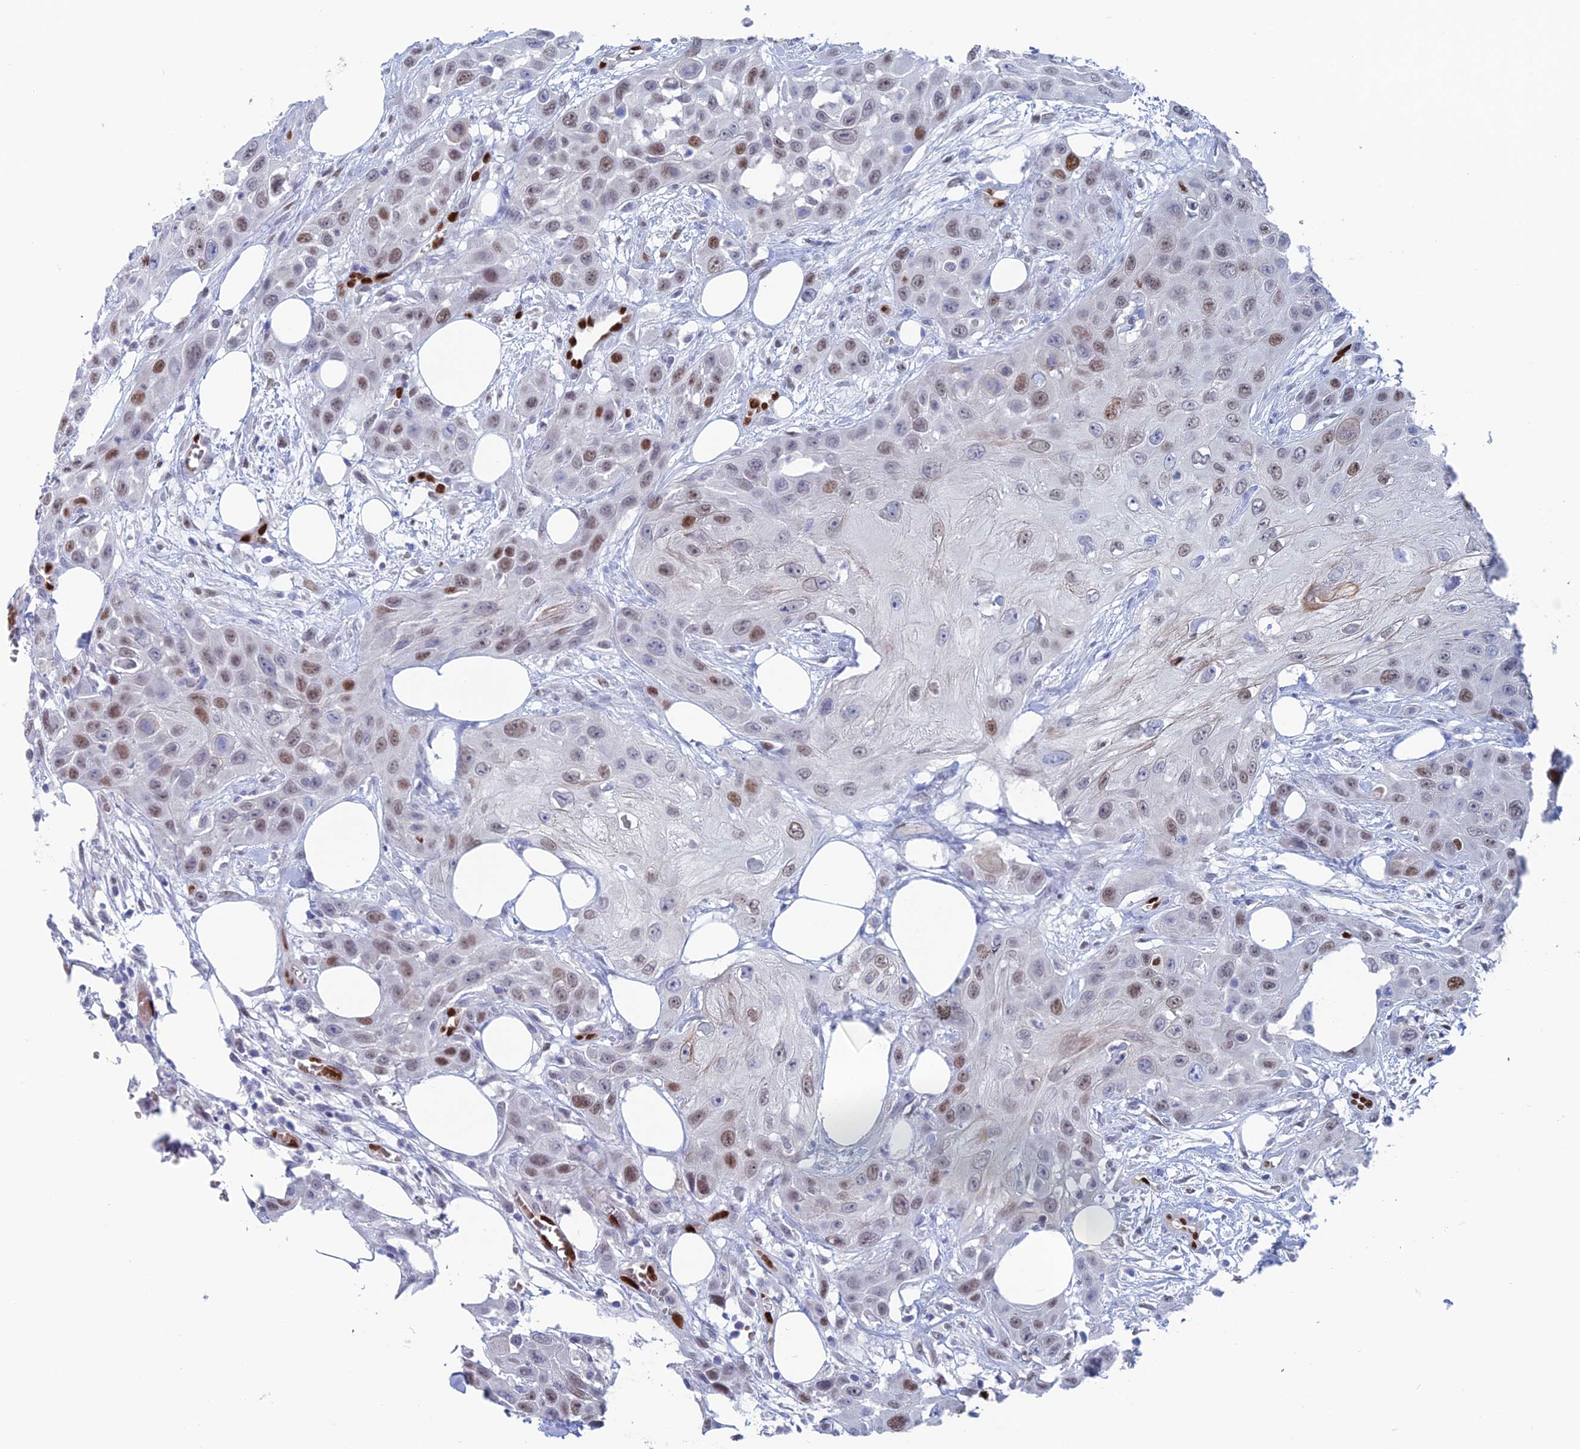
{"staining": {"intensity": "moderate", "quantity": "25%-75%", "location": "nuclear"}, "tissue": "head and neck cancer", "cell_type": "Tumor cells", "image_type": "cancer", "snomed": [{"axis": "morphology", "description": "Squamous cell carcinoma, NOS"}, {"axis": "topography", "description": "Head-Neck"}], "caption": "IHC photomicrograph of neoplastic tissue: squamous cell carcinoma (head and neck) stained using immunohistochemistry (IHC) exhibits medium levels of moderate protein expression localized specifically in the nuclear of tumor cells, appearing as a nuclear brown color.", "gene": "NOL4L", "patient": {"sex": "male", "age": 81}}